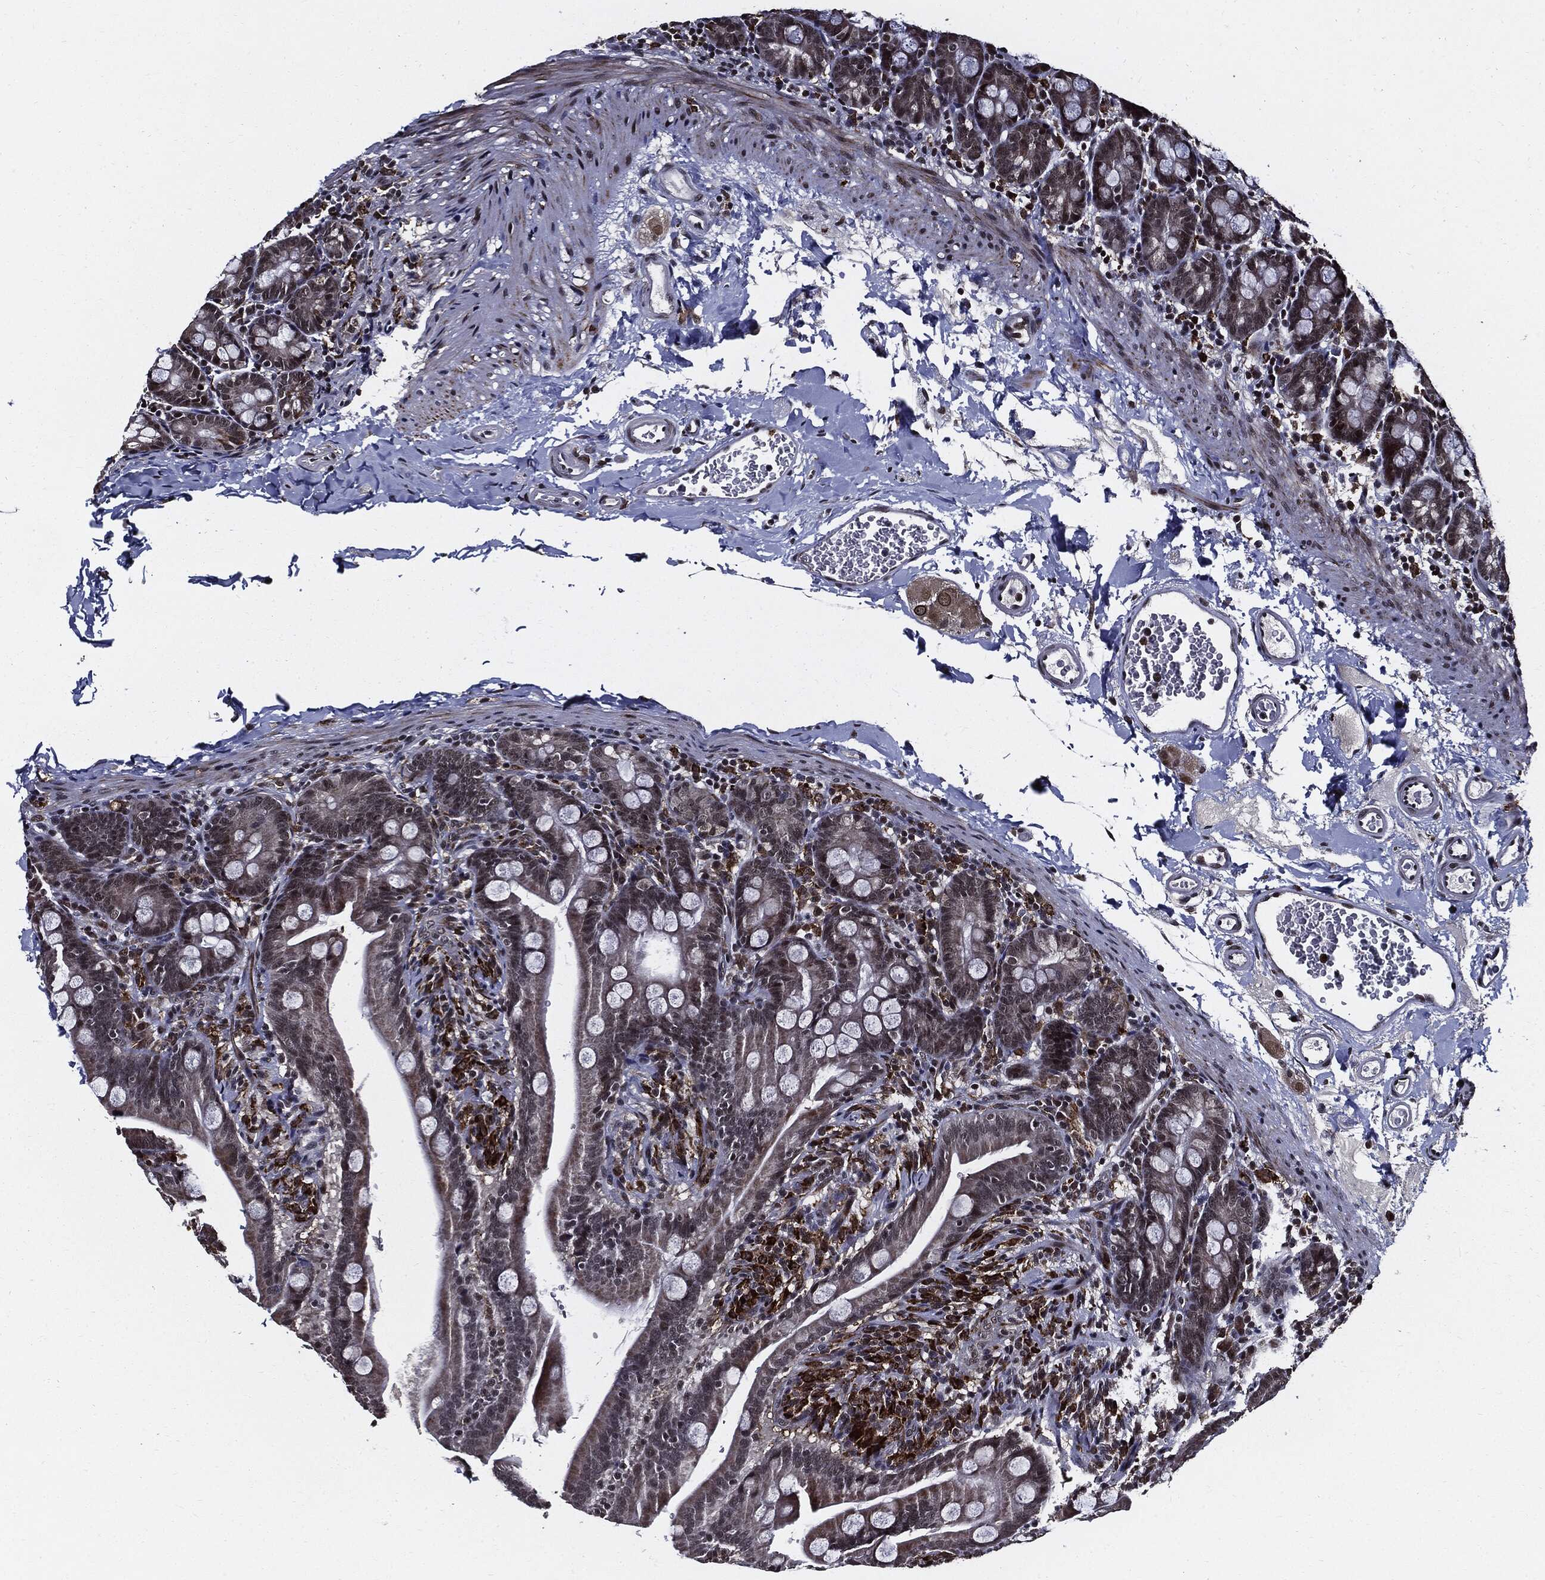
{"staining": {"intensity": "moderate", "quantity": "<25%", "location": "nuclear"}, "tissue": "small intestine", "cell_type": "Glandular cells", "image_type": "normal", "snomed": [{"axis": "morphology", "description": "Normal tissue, NOS"}, {"axis": "topography", "description": "Small intestine"}], "caption": "There is low levels of moderate nuclear expression in glandular cells of normal small intestine, as demonstrated by immunohistochemical staining (brown color).", "gene": "SUGT1", "patient": {"sex": "female", "age": 44}}